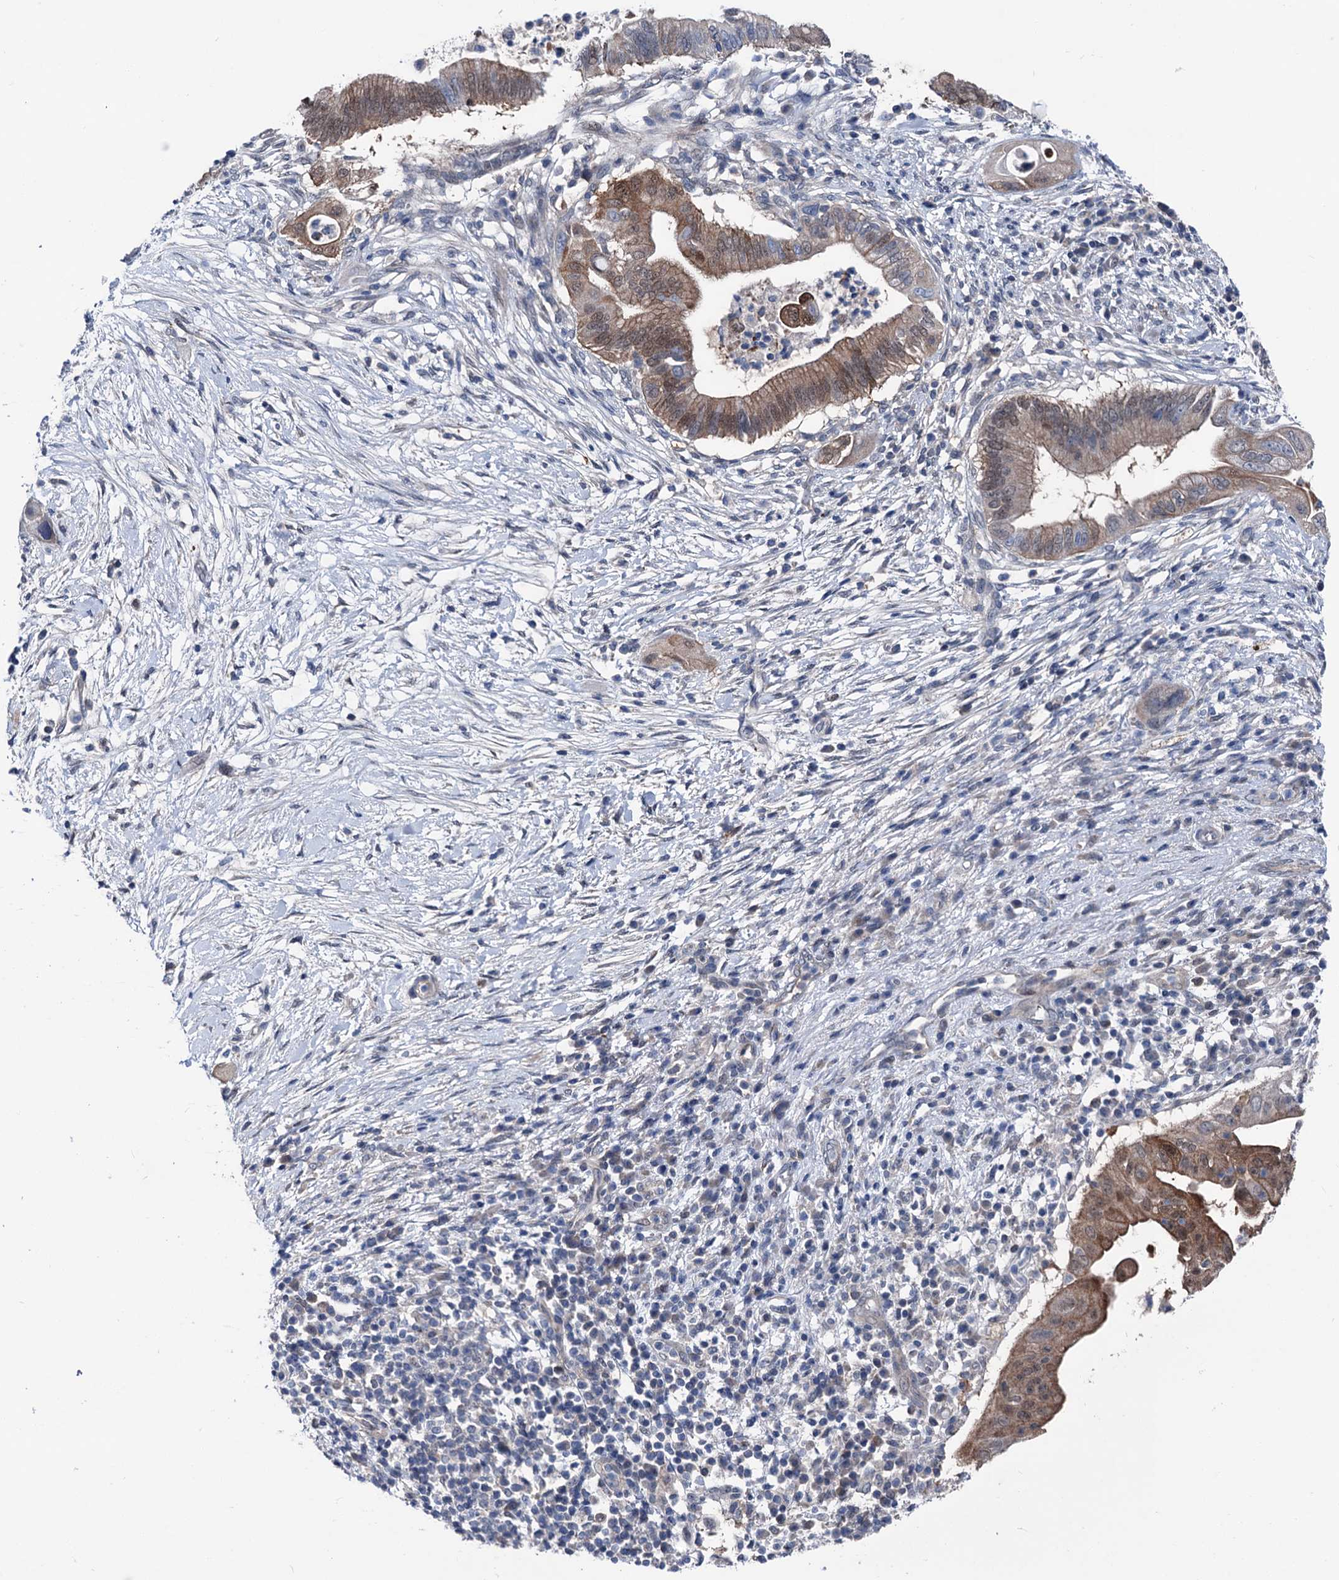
{"staining": {"intensity": "moderate", "quantity": "25%-75%", "location": "cytoplasmic/membranous,nuclear"}, "tissue": "pancreatic cancer", "cell_type": "Tumor cells", "image_type": "cancer", "snomed": [{"axis": "morphology", "description": "Adenocarcinoma, NOS"}, {"axis": "topography", "description": "Pancreas"}], "caption": "Pancreatic cancer (adenocarcinoma) was stained to show a protein in brown. There is medium levels of moderate cytoplasmic/membranous and nuclear positivity in about 25%-75% of tumor cells.", "gene": "GLO1", "patient": {"sex": "male", "age": 68}}